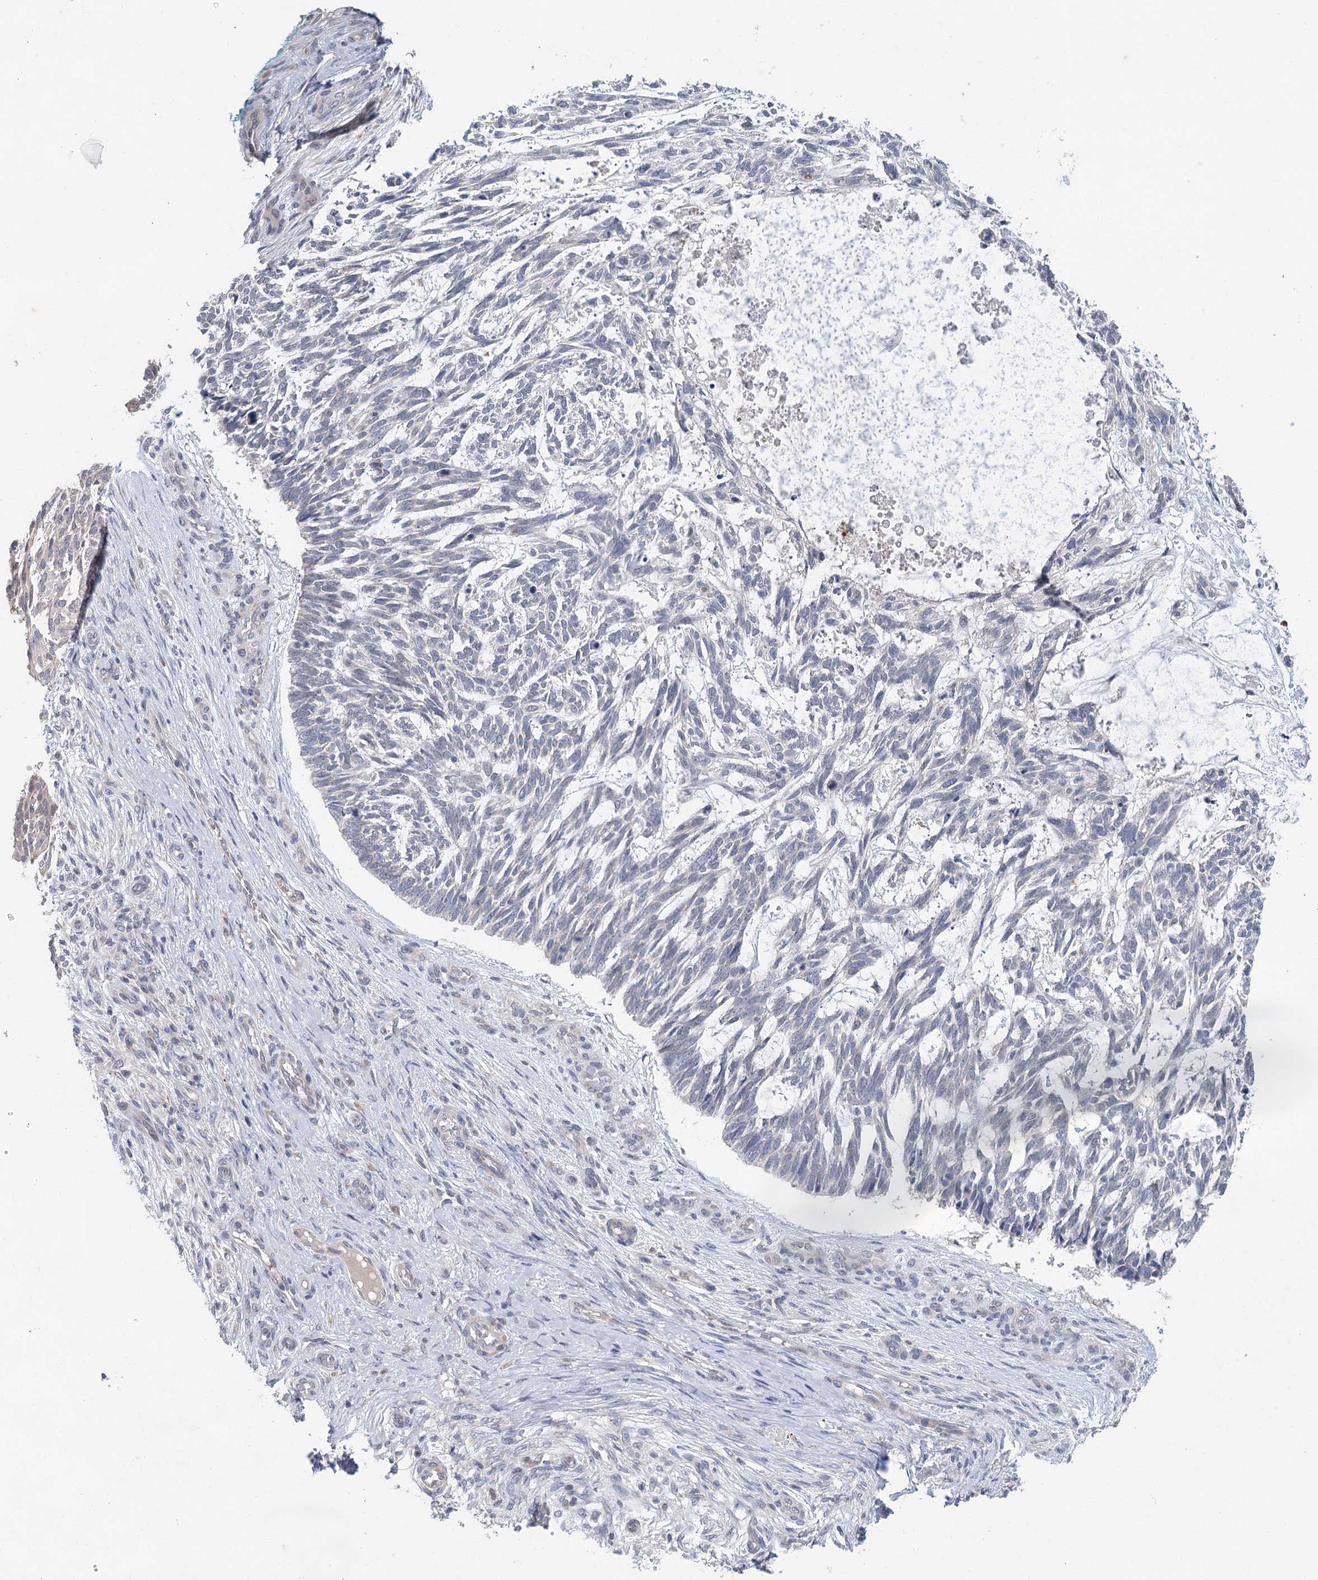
{"staining": {"intensity": "negative", "quantity": "none", "location": "none"}, "tissue": "skin cancer", "cell_type": "Tumor cells", "image_type": "cancer", "snomed": [{"axis": "morphology", "description": "Basal cell carcinoma"}, {"axis": "topography", "description": "Skin"}], "caption": "A photomicrograph of human basal cell carcinoma (skin) is negative for staining in tumor cells. (DAB (3,3'-diaminobenzidine) immunohistochemistry (IHC), high magnification).", "gene": "BLTP1", "patient": {"sex": "male", "age": 88}}